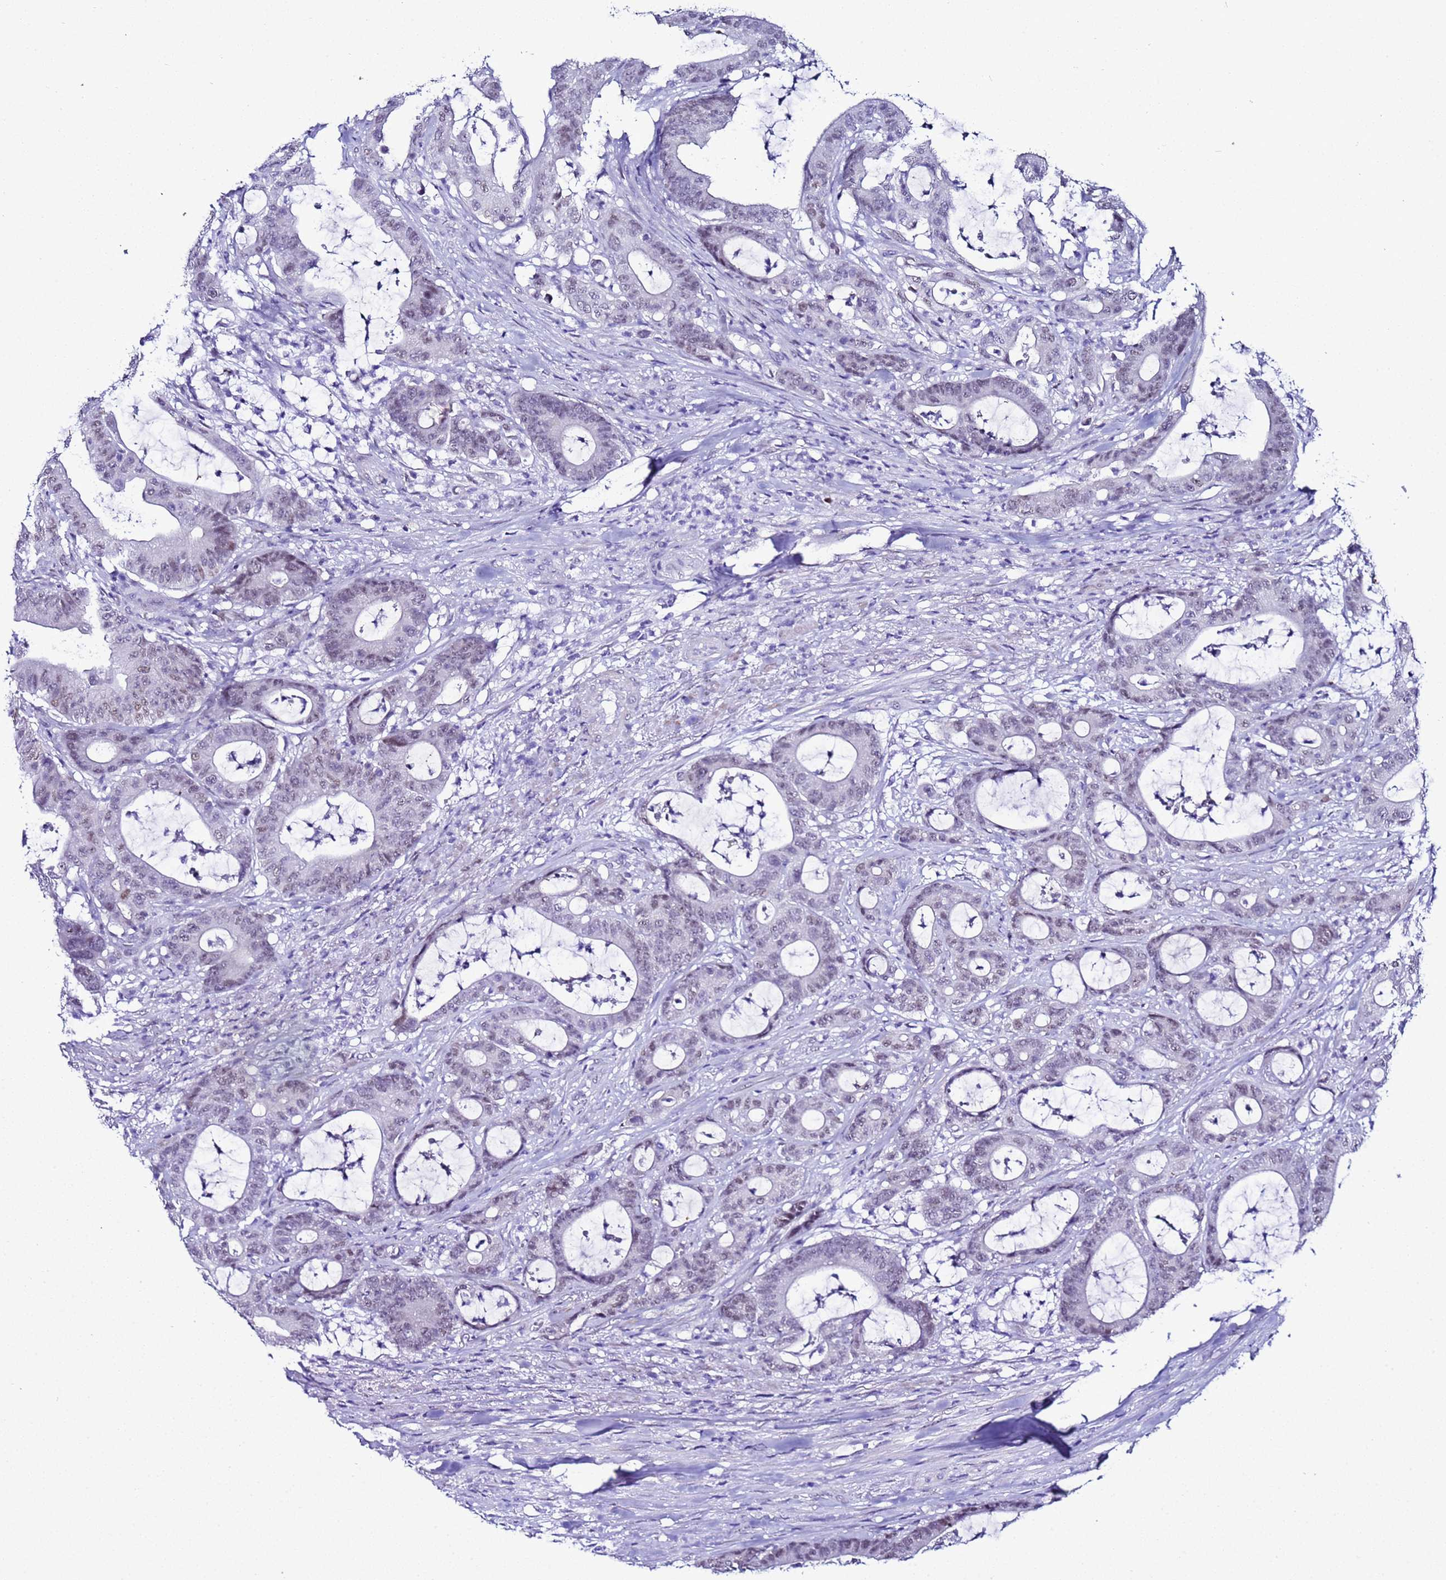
{"staining": {"intensity": "weak", "quantity": "25%-75%", "location": "nuclear"}, "tissue": "colorectal cancer", "cell_type": "Tumor cells", "image_type": "cancer", "snomed": [{"axis": "morphology", "description": "Adenocarcinoma, NOS"}, {"axis": "topography", "description": "Colon"}], "caption": "DAB (3,3'-diaminobenzidine) immunohistochemical staining of human colorectal adenocarcinoma displays weak nuclear protein positivity in approximately 25%-75% of tumor cells.", "gene": "BCL7A", "patient": {"sex": "female", "age": 84}}